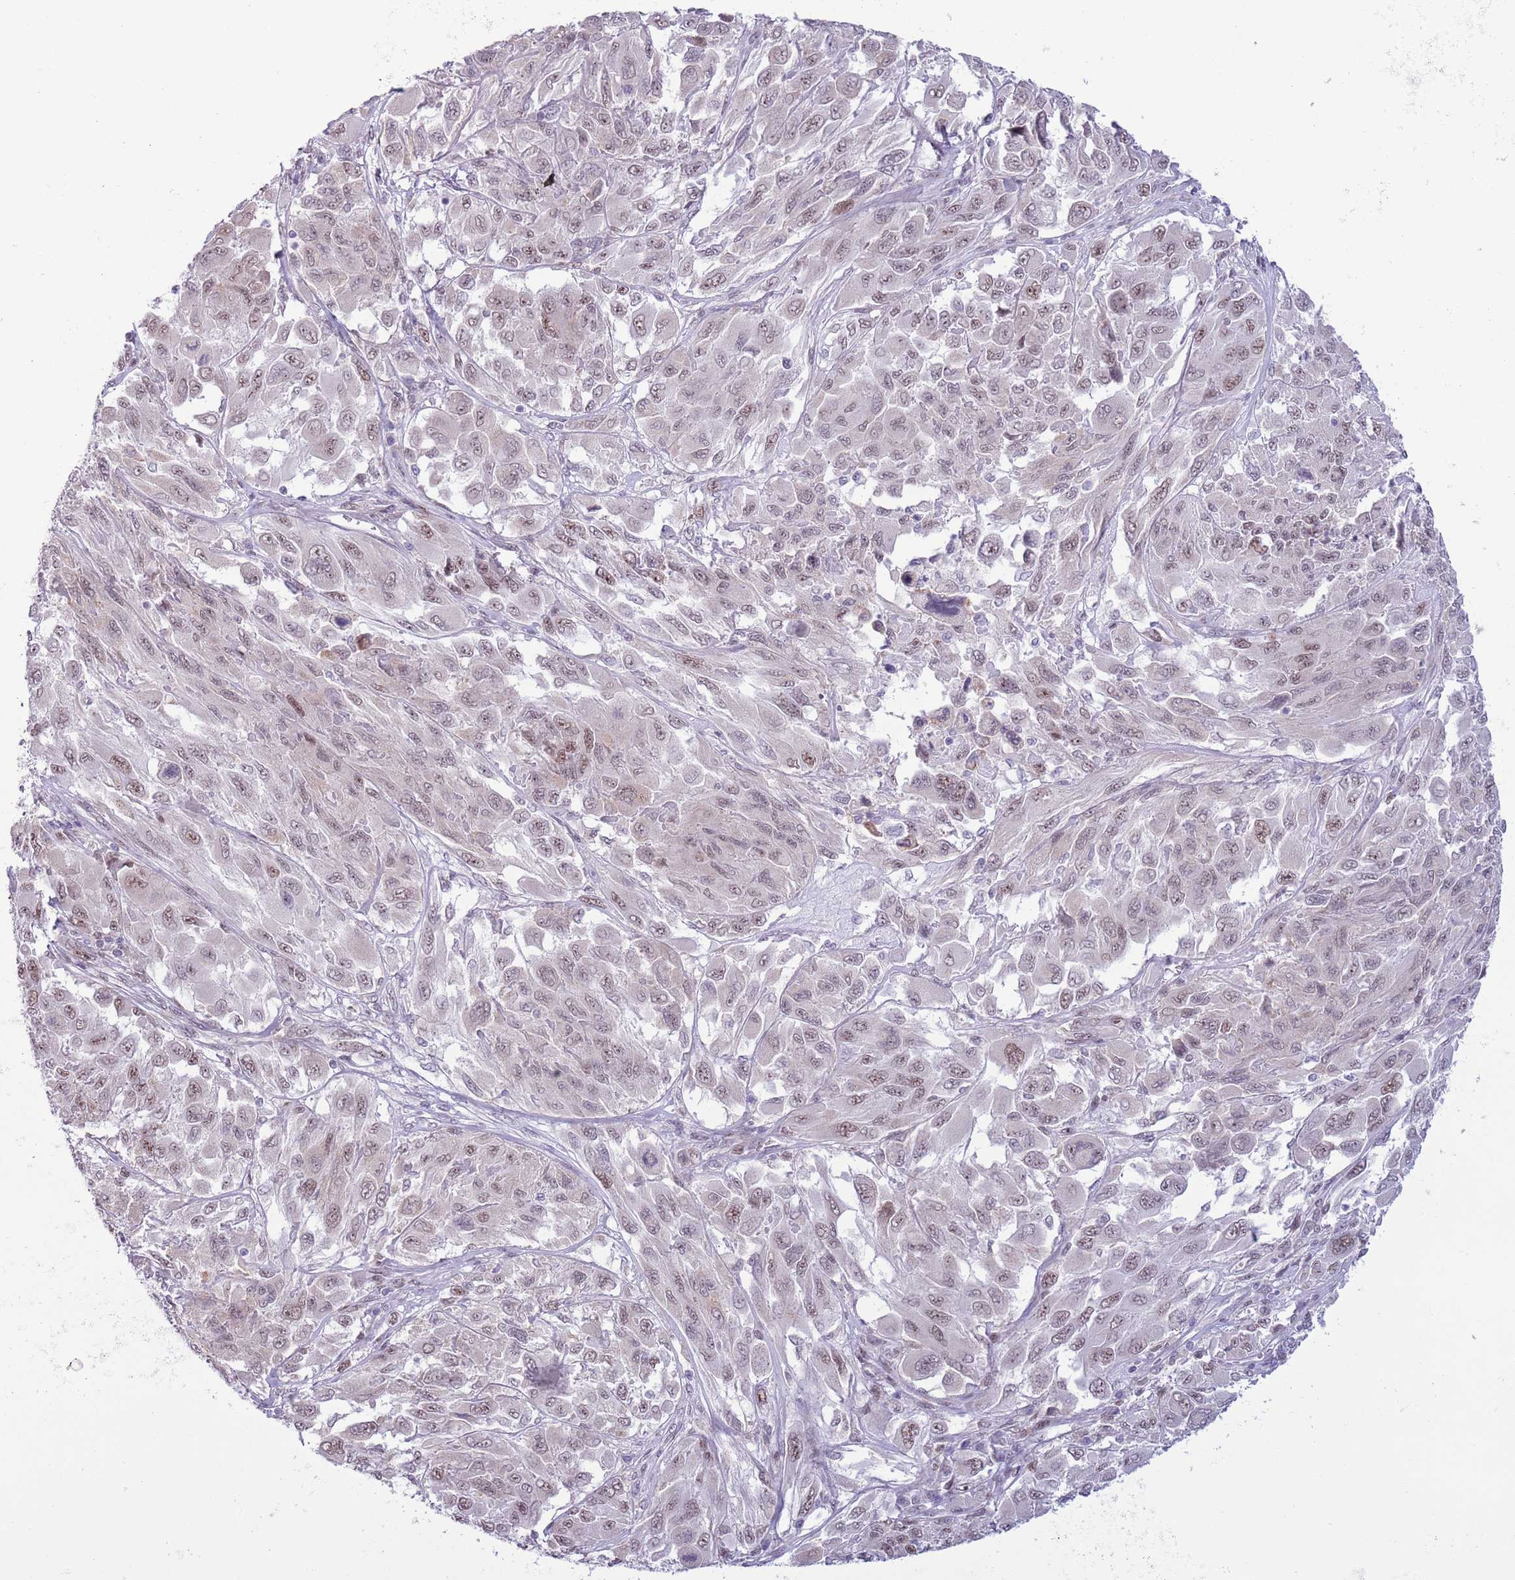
{"staining": {"intensity": "weak", "quantity": "25%-75%", "location": "nuclear"}, "tissue": "melanoma", "cell_type": "Tumor cells", "image_type": "cancer", "snomed": [{"axis": "morphology", "description": "Malignant melanoma, NOS"}, {"axis": "topography", "description": "Skin"}], "caption": "IHC photomicrograph of neoplastic tissue: melanoma stained using immunohistochemistry (IHC) shows low levels of weak protein expression localized specifically in the nuclear of tumor cells, appearing as a nuclear brown color.", "gene": "ZNF576", "patient": {"sex": "female", "age": 91}}